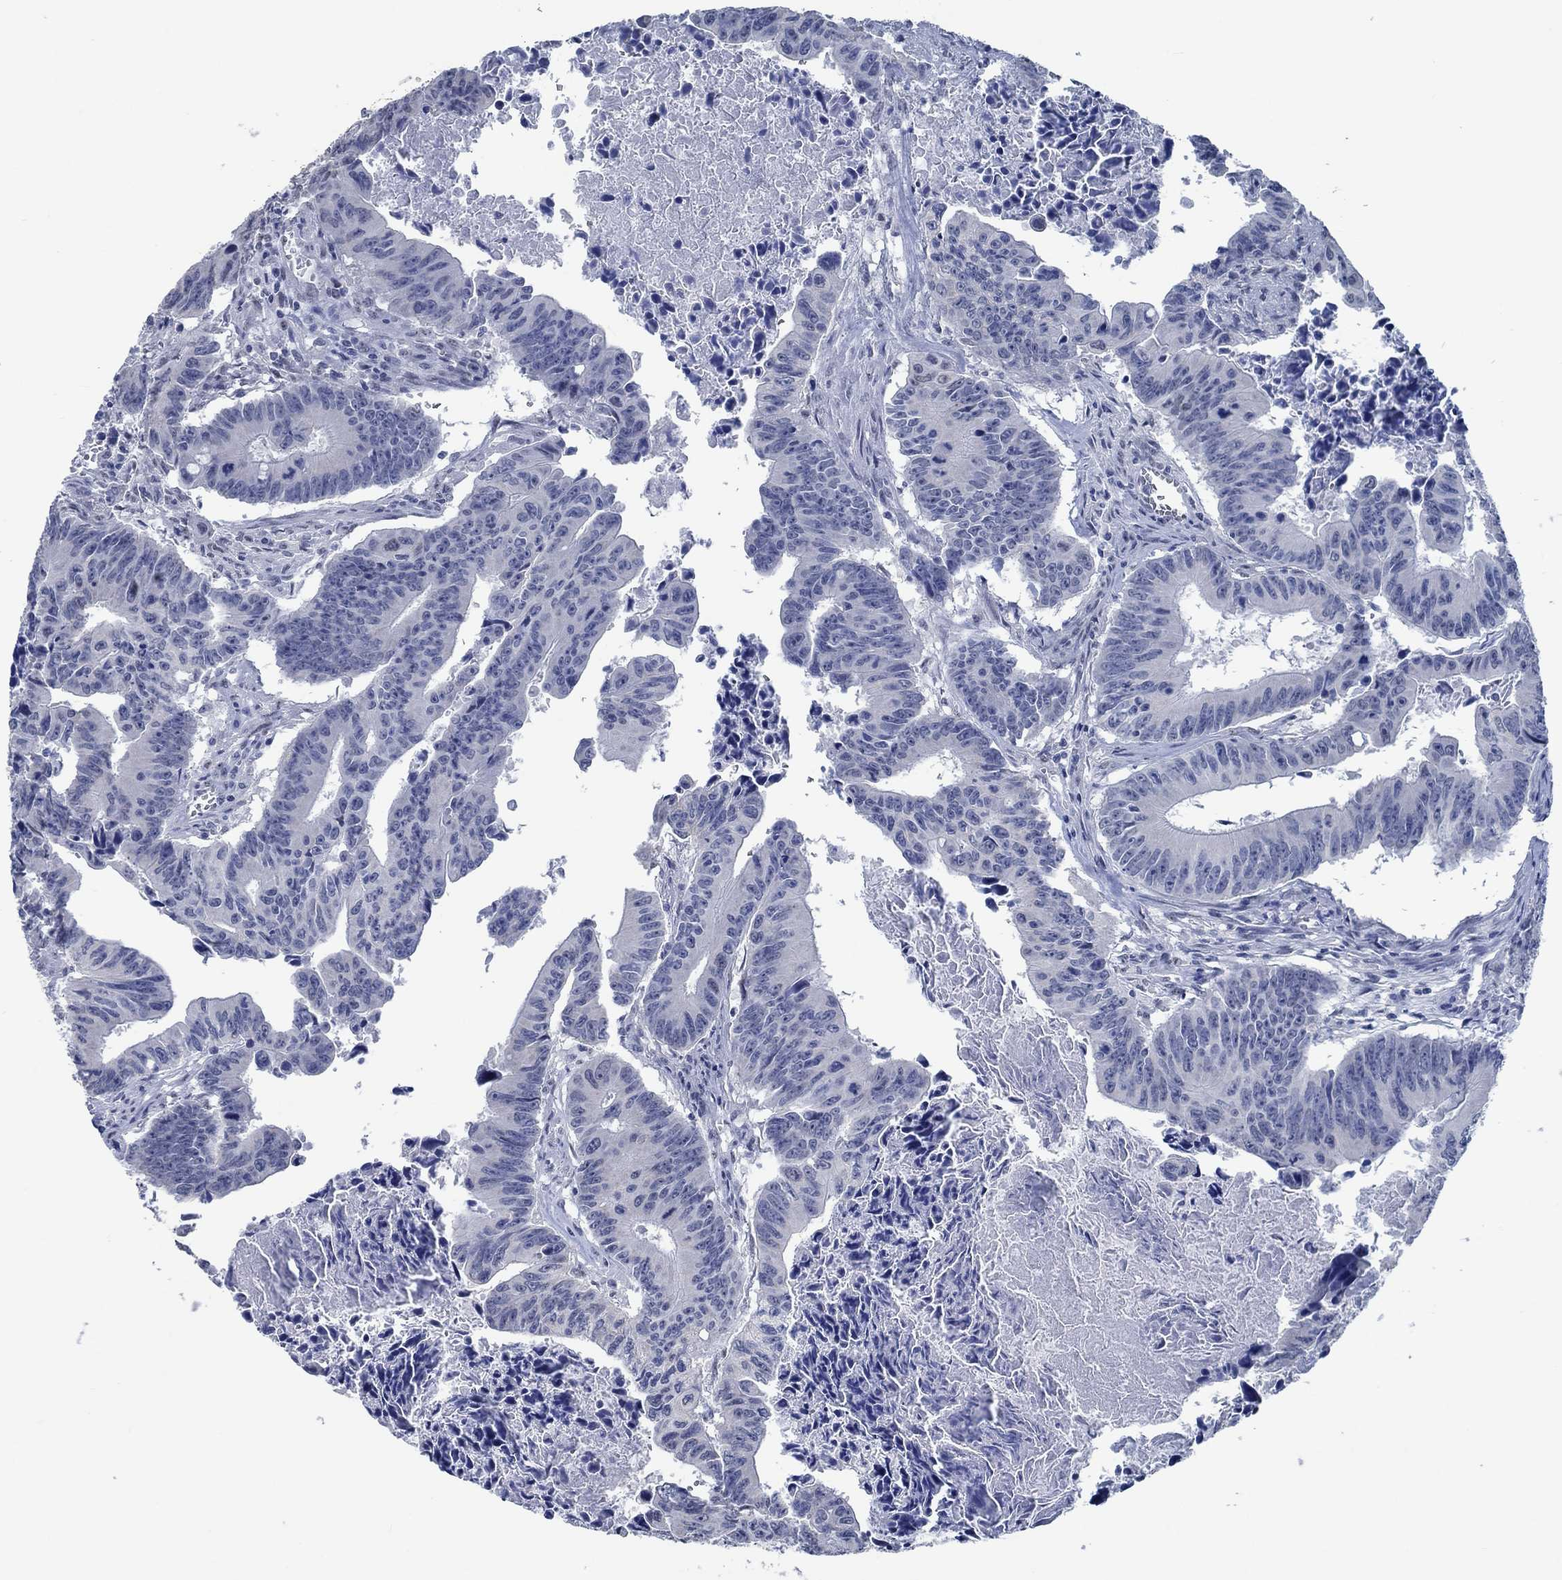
{"staining": {"intensity": "negative", "quantity": "none", "location": "none"}, "tissue": "colorectal cancer", "cell_type": "Tumor cells", "image_type": "cancer", "snomed": [{"axis": "morphology", "description": "Adenocarcinoma, NOS"}, {"axis": "topography", "description": "Colon"}], "caption": "IHC image of neoplastic tissue: human colorectal cancer (adenocarcinoma) stained with DAB (3,3'-diaminobenzidine) reveals no significant protein expression in tumor cells.", "gene": "OBSCN", "patient": {"sex": "female", "age": 87}}